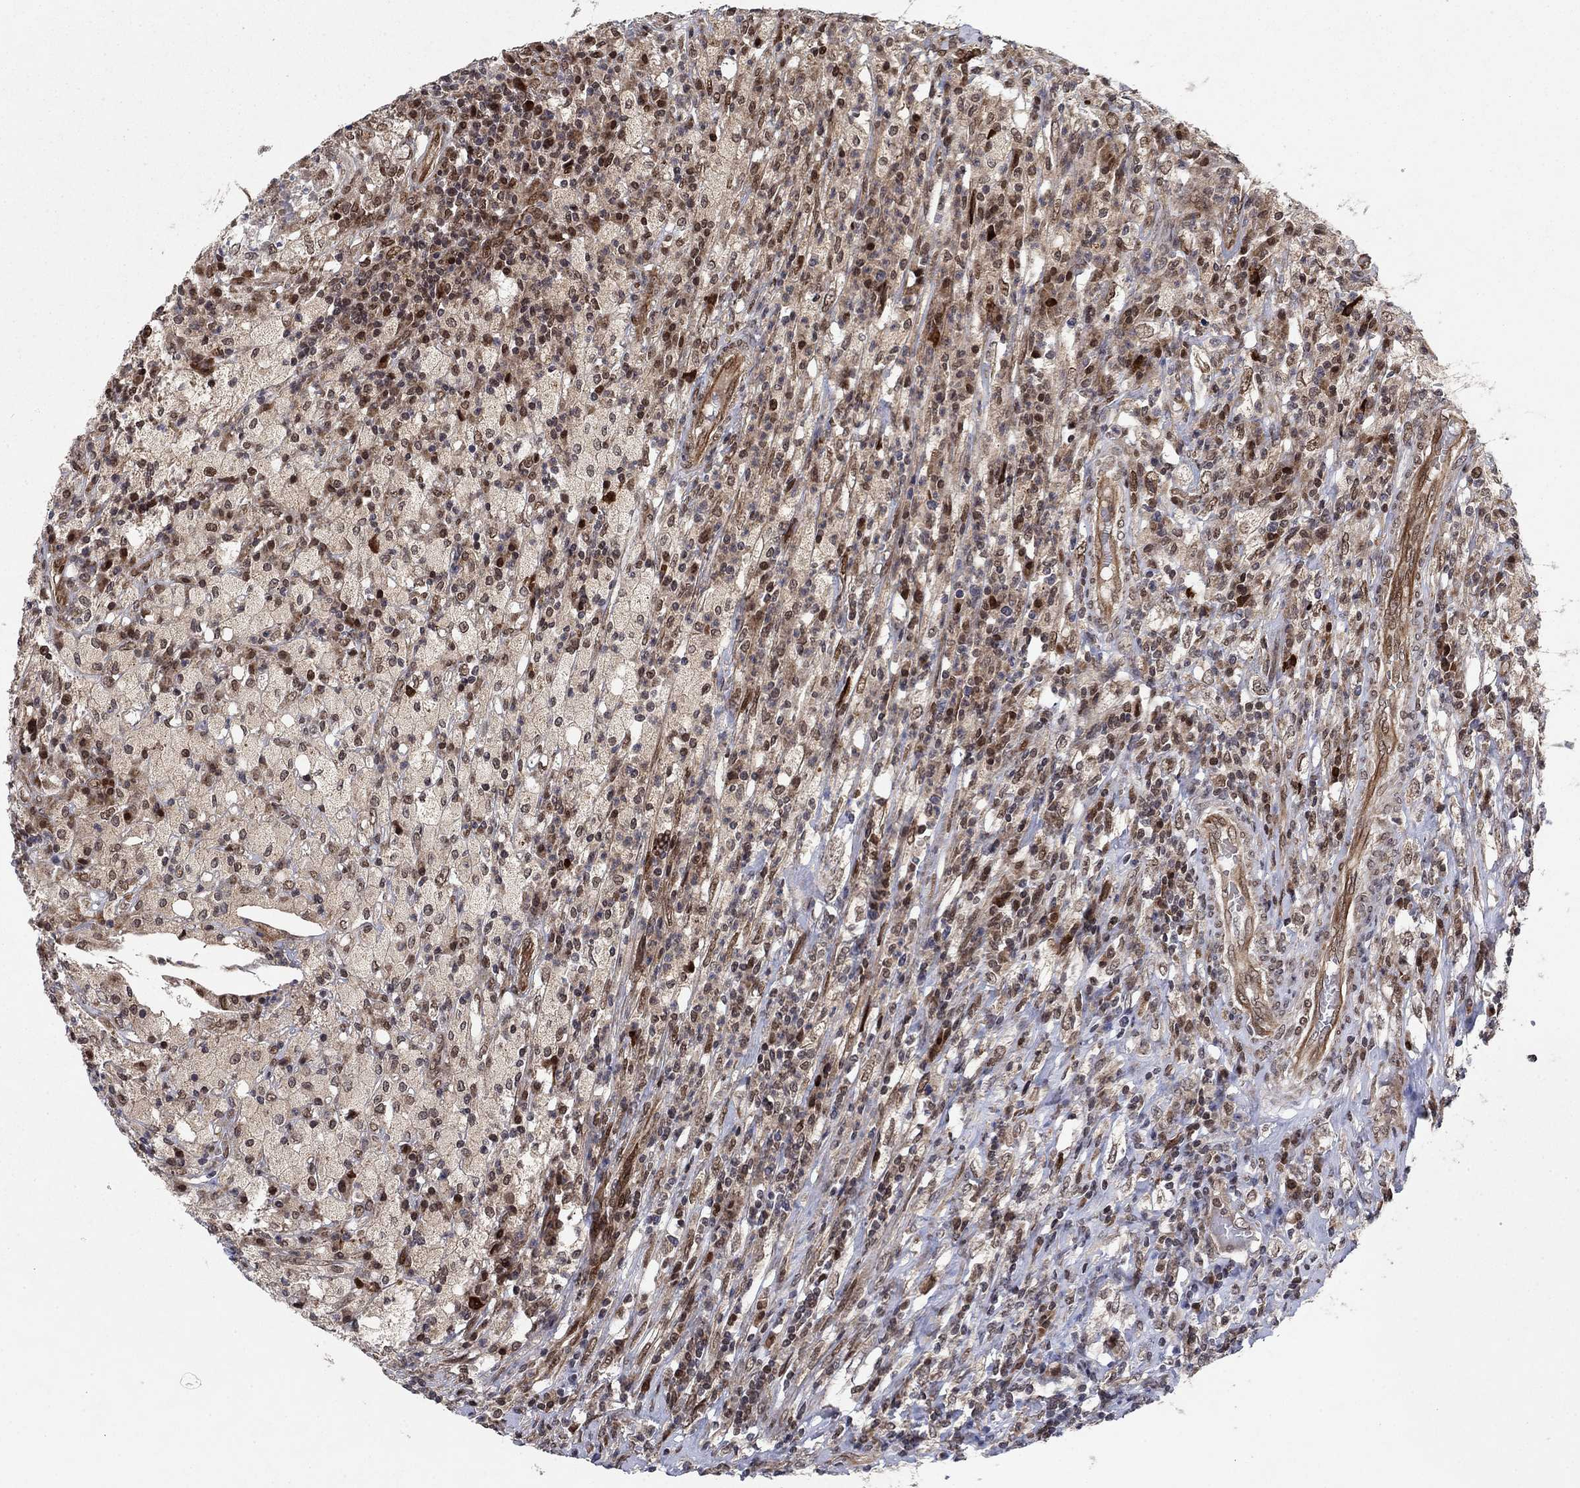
{"staining": {"intensity": "strong", "quantity": "<25%", "location": "nuclear"}, "tissue": "testis cancer", "cell_type": "Tumor cells", "image_type": "cancer", "snomed": [{"axis": "morphology", "description": "Necrosis, NOS"}, {"axis": "morphology", "description": "Carcinoma, Embryonal, NOS"}, {"axis": "topography", "description": "Testis"}], "caption": "A high-resolution image shows immunohistochemistry staining of embryonal carcinoma (testis), which demonstrates strong nuclear expression in approximately <25% of tumor cells.", "gene": "PRICKLE4", "patient": {"sex": "male", "age": 19}}